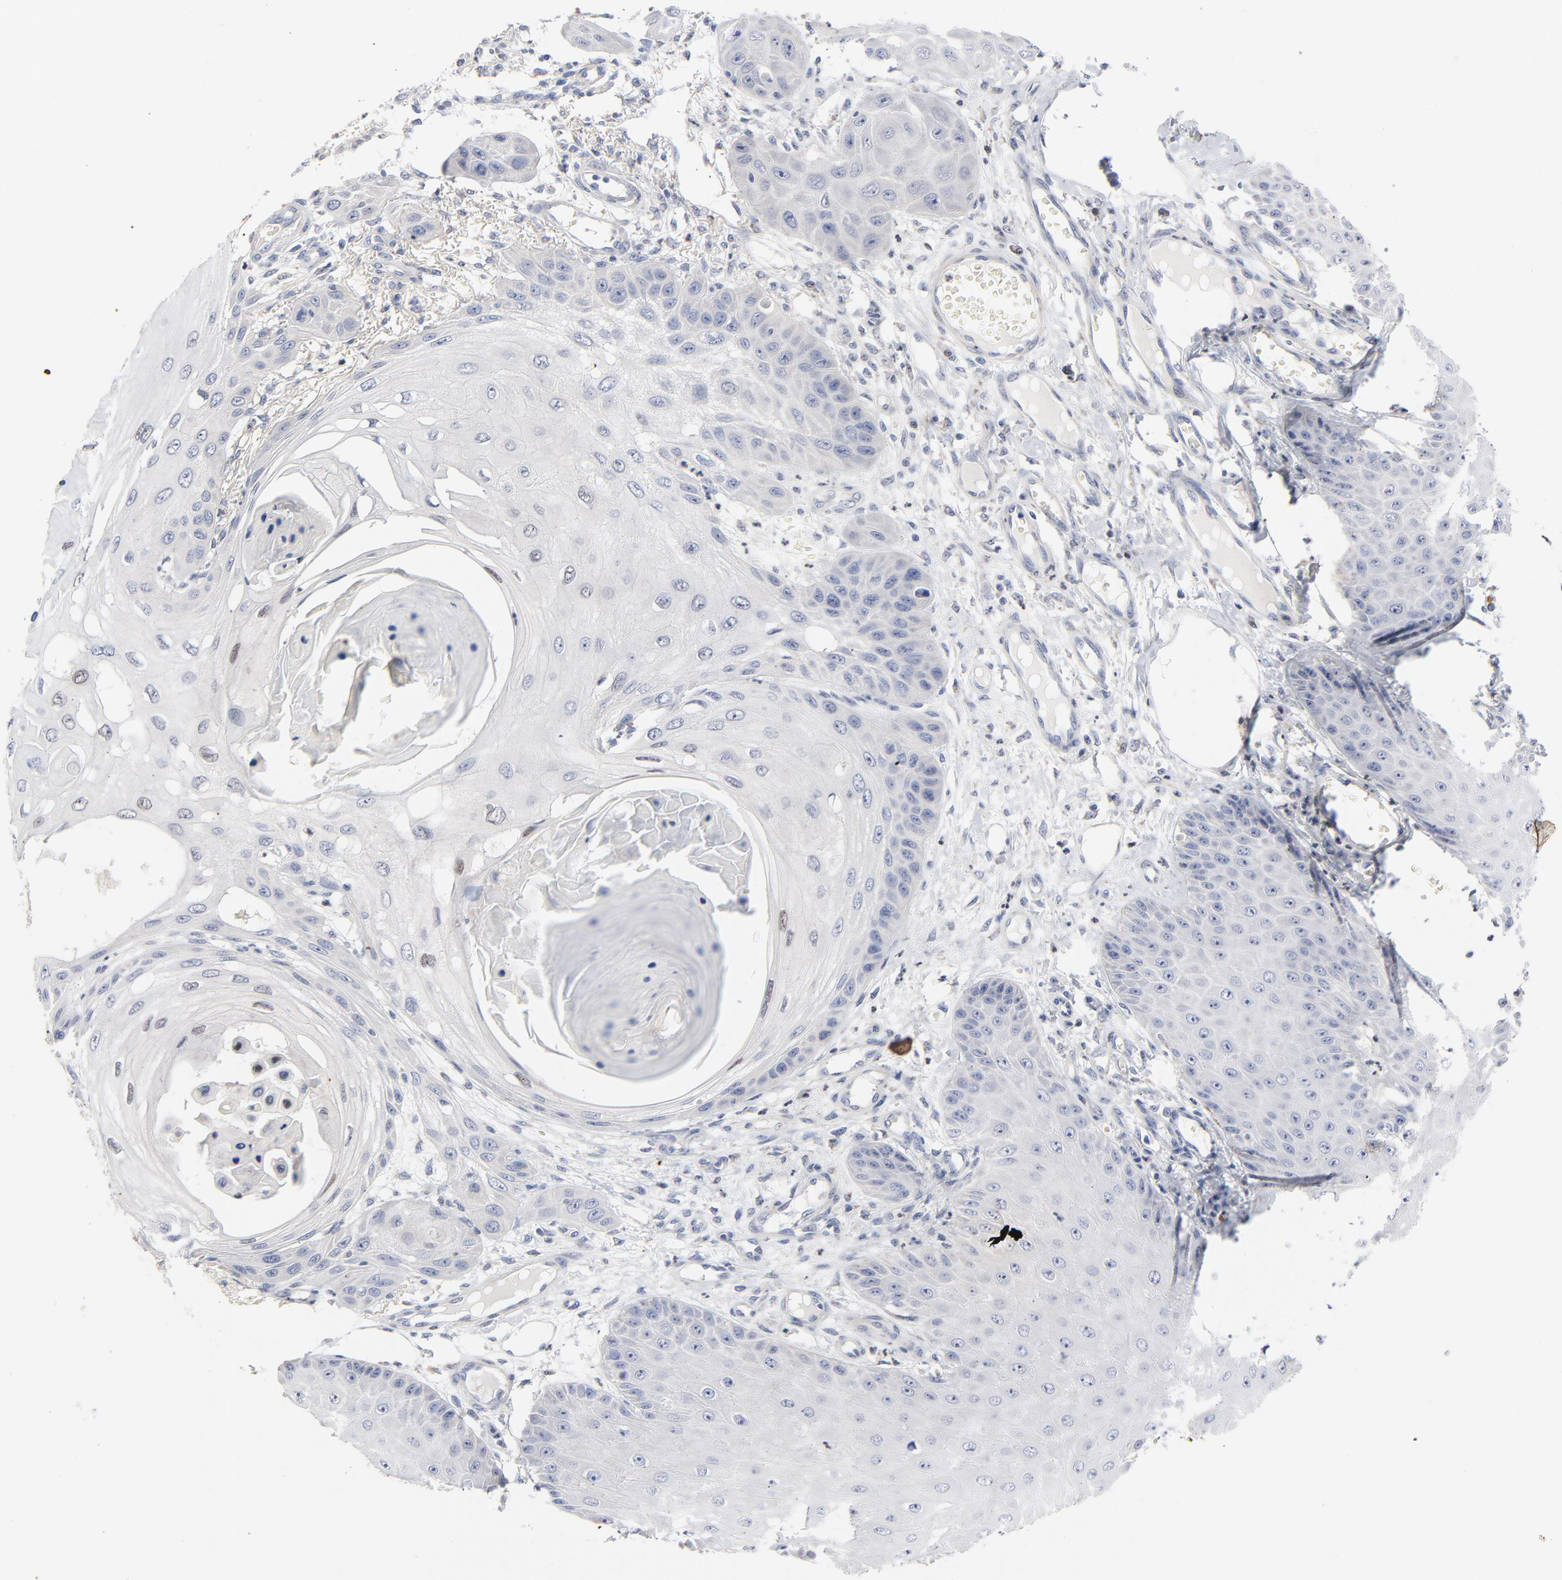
{"staining": {"intensity": "weak", "quantity": "25%-75%", "location": "cytoplasmic/membranous"}, "tissue": "skin cancer", "cell_type": "Tumor cells", "image_type": "cancer", "snomed": [{"axis": "morphology", "description": "Squamous cell carcinoma, NOS"}, {"axis": "topography", "description": "Skin"}], "caption": "Skin squamous cell carcinoma tissue displays weak cytoplasmic/membranous staining in approximately 25%-75% of tumor cells", "gene": "AADAC", "patient": {"sex": "female", "age": 40}}